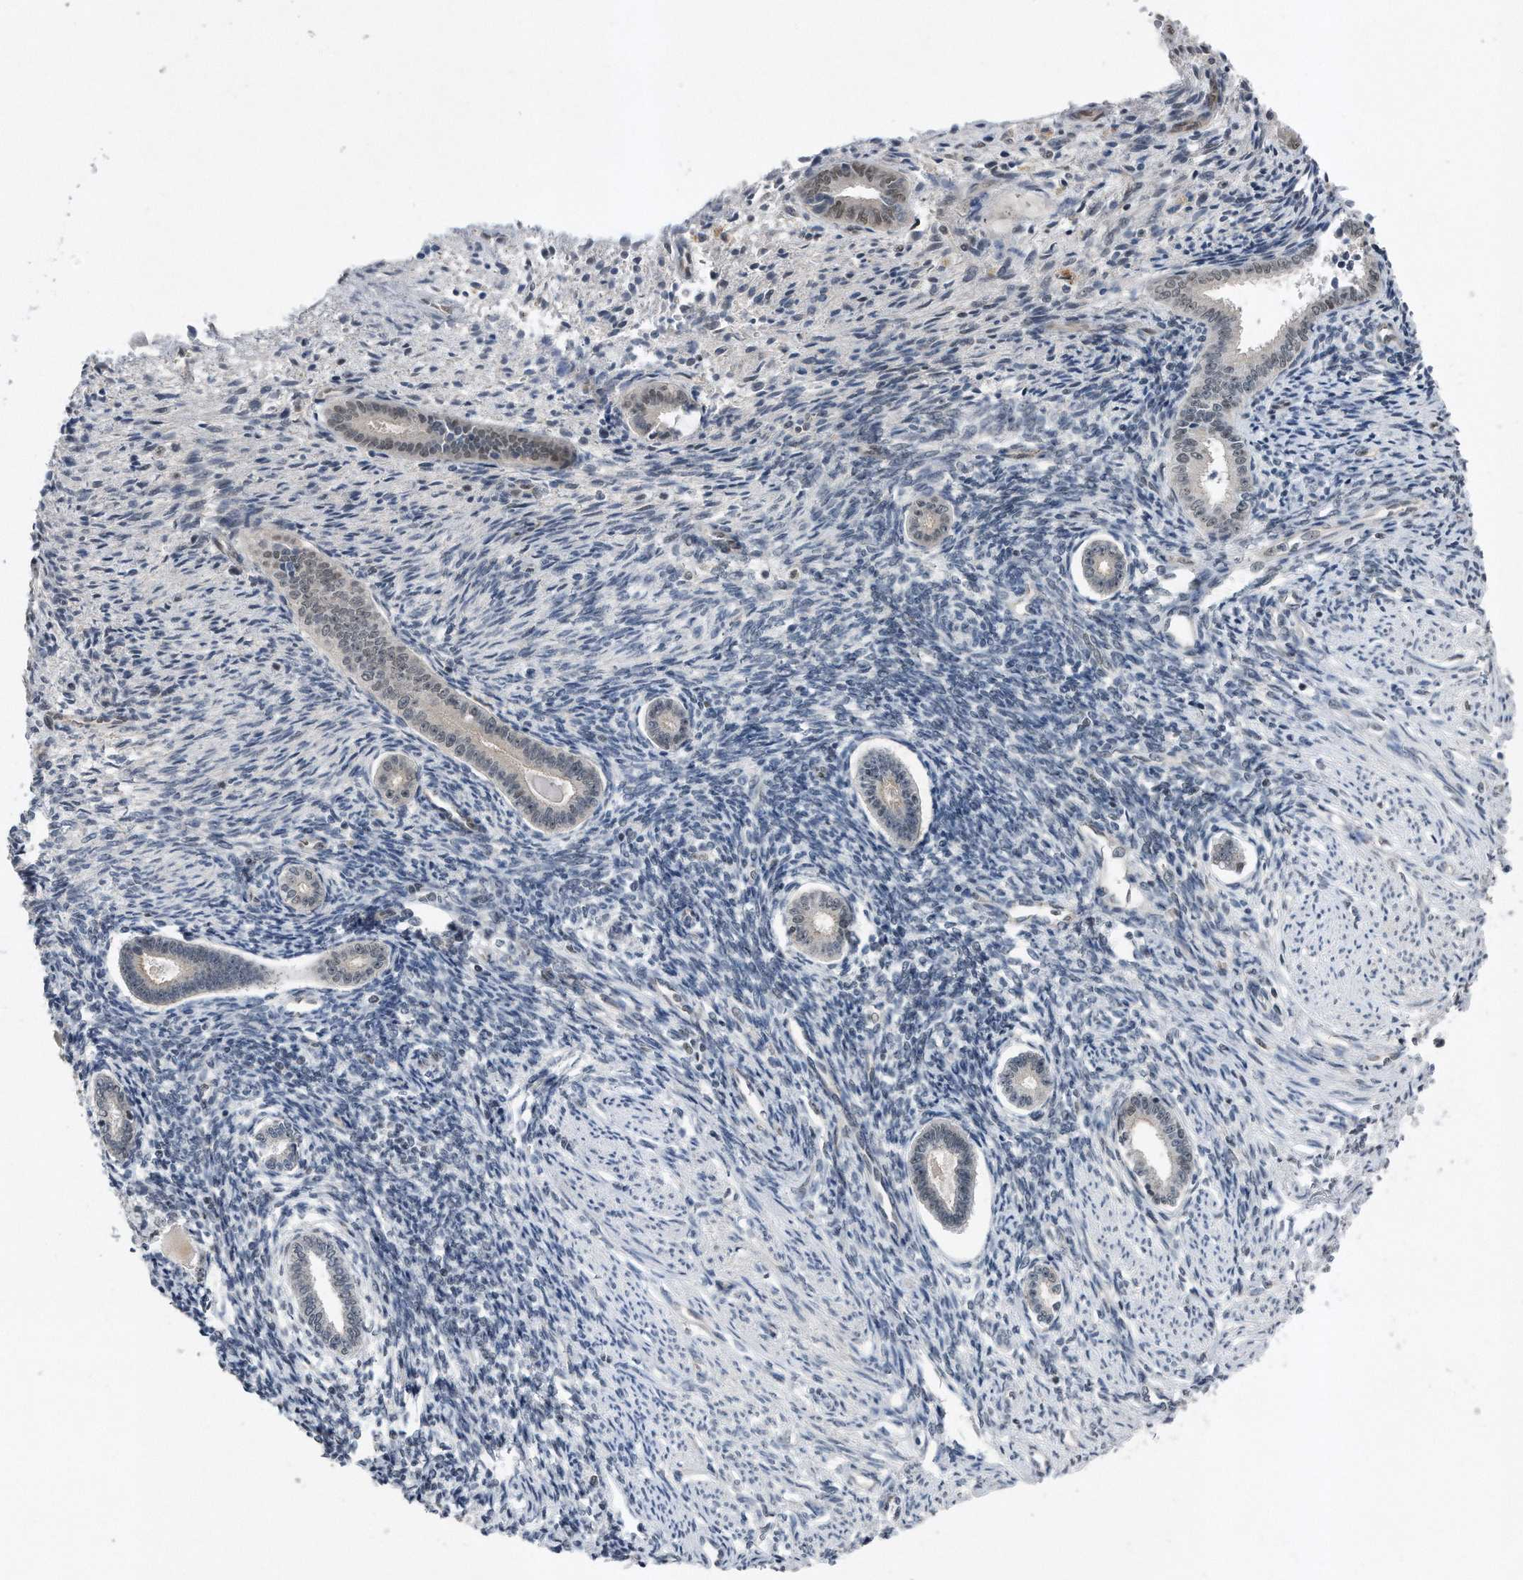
{"staining": {"intensity": "negative", "quantity": "none", "location": "none"}, "tissue": "endometrium", "cell_type": "Cells in endometrial stroma", "image_type": "normal", "snomed": [{"axis": "morphology", "description": "Normal tissue, NOS"}, {"axis": "topography", "description": "Endometrium"}], "caption": "The histopathology image reveals no staining of cells in endometrial stroma in benign endometrium.", "gene": "TP53INP1", "patient": {"sex": "female", "age": 56}}